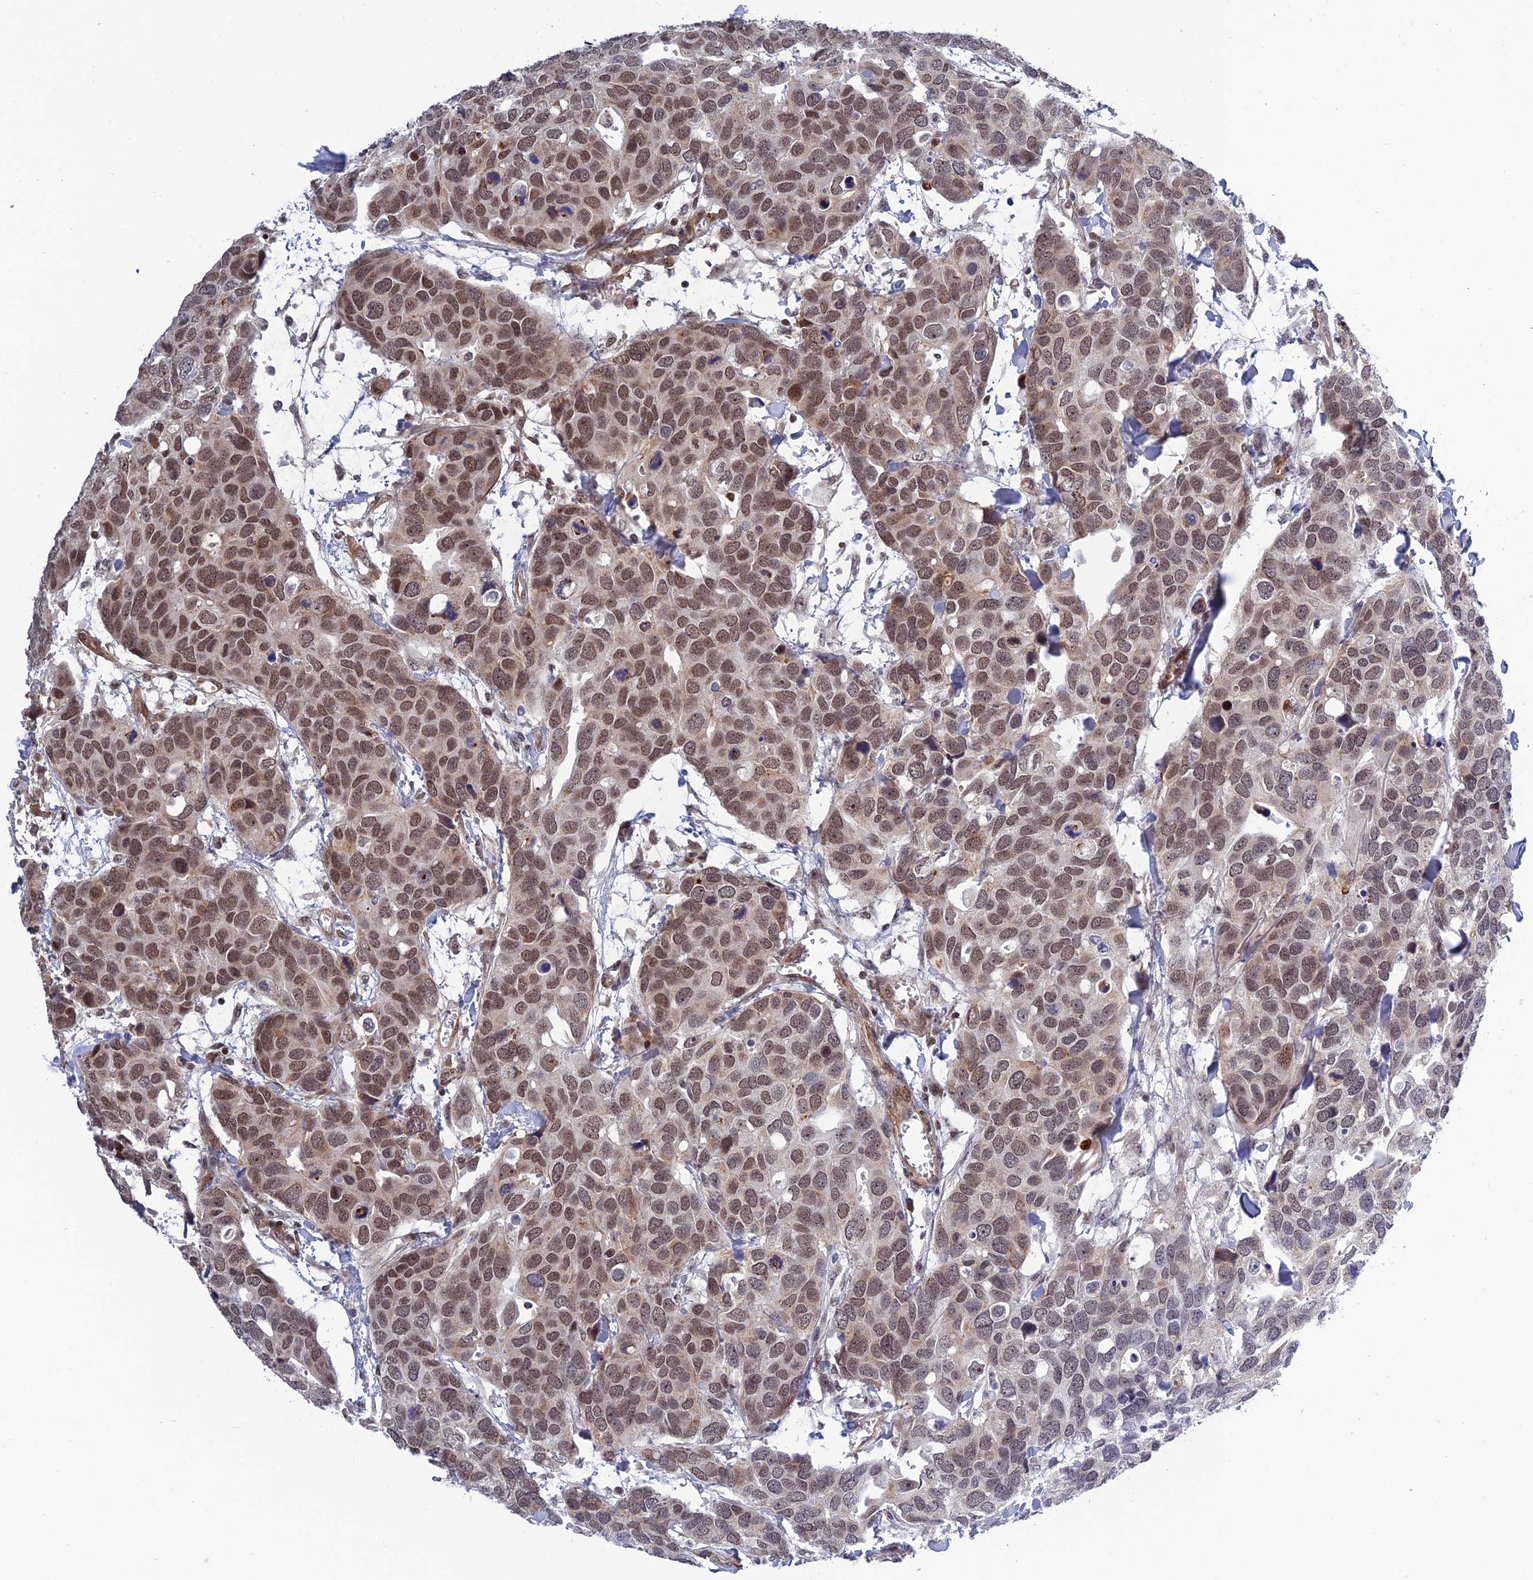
{"staining": {"intensity": "moderate", "quantity": ">75%", "location": "nuclear"}, "tissue": "breast cancer", "cell_type": "Tumor cells", "image_type": "cancer", "snomed": [{"axis": "morphology", "description": "Duct carcinoma"}, {"axis": "topography", "description": "Breast"}], "caption": "Tumor cells demonstrate medium levels of moderate nuclear staining in approximately >75% of cells in human intraductal carcinoma (breast).", "gene": "REXO1", "patient": {"sex": "female", "age": 83}}